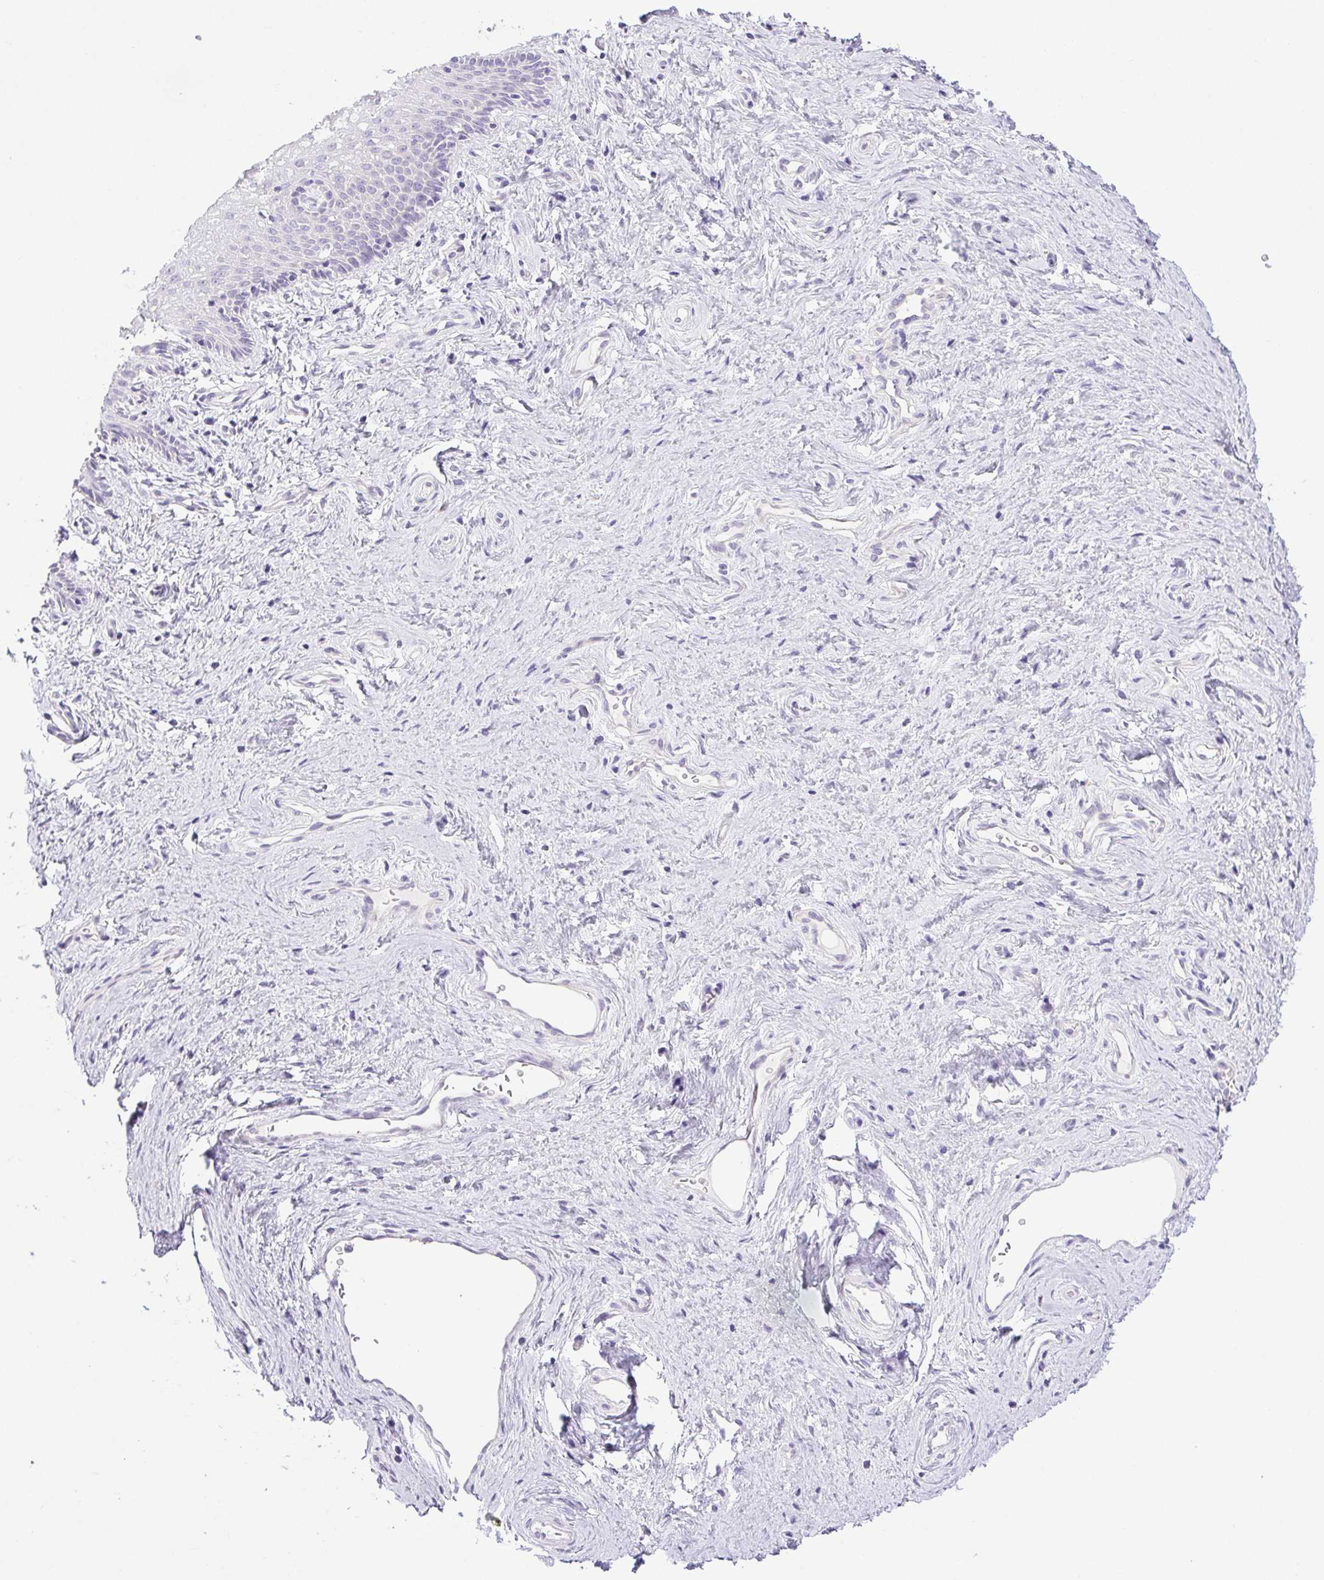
{"staining": {"intensity": "negative", "quantity": "none", "location": "none"}, "tissue": "vagina", "cell_type": "Squamous epithelial cells", "image_type": "normal", "snomed": [{"axis": "morphology", "description": "Normal tissue, NOS"}, {"axis": "topography", "description": "Vagina"}], "caption": "Protein analysis of benign vagina displays no significant staining in squamous epithelial cells. (Stains: DAB immunohistochemistry (IHC) with hematoxylin counter stain, Microscopy: brightfield microscopy at high magnification).", "gene": "PAPPA2", "patient": {"sex": "female", "age": 45}}